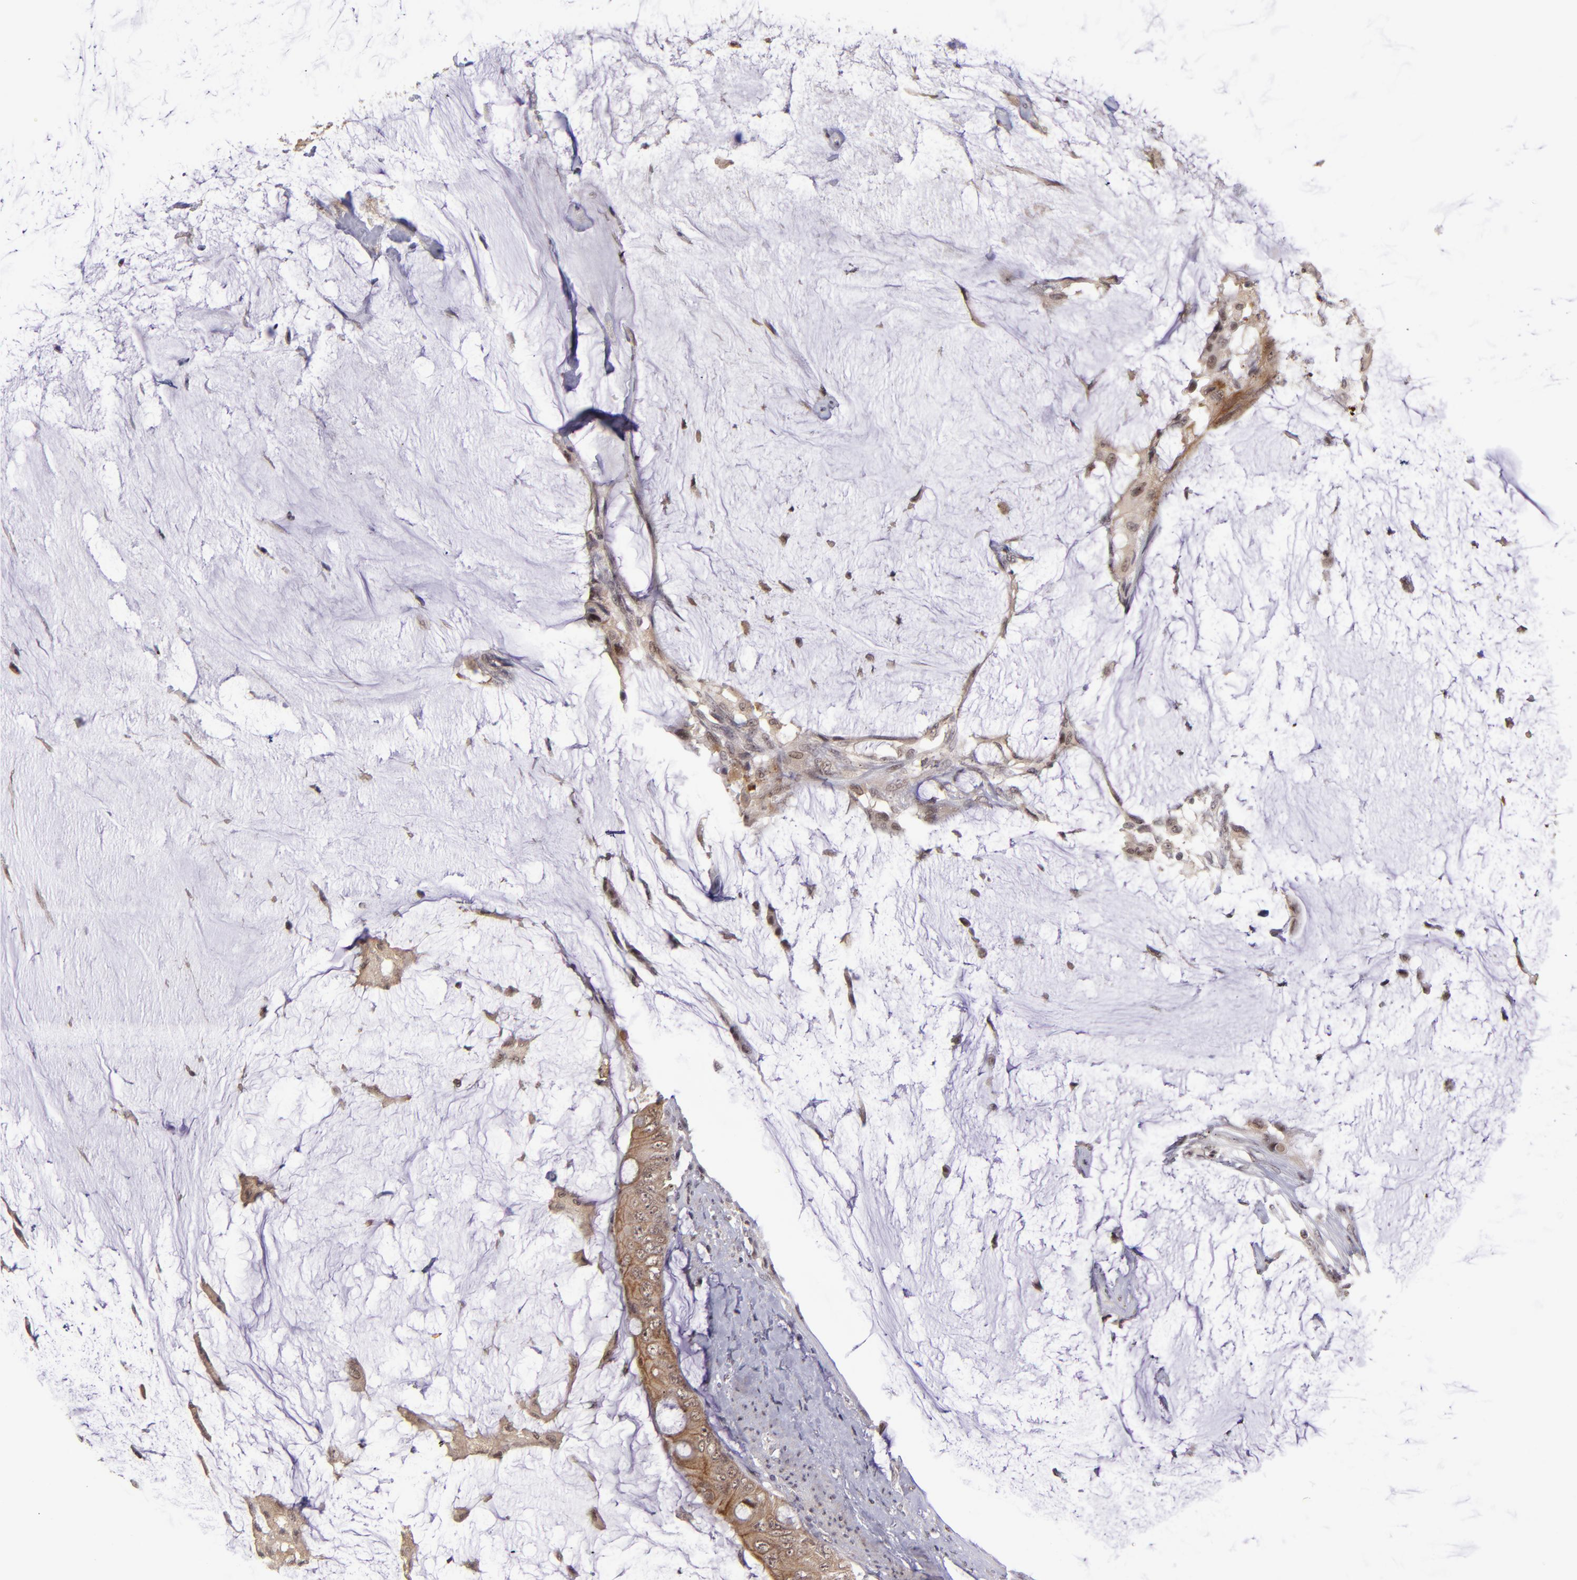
{"staining": {"intensity": "weak", "quantity": ">75%", "location": "cytoplasmic/membranous"}, "tissue": "colorectal cancer", "cell_type": "Tumor cells", "image_type": "cancer", "snomed": [{"axis": "morphology", "description": "Normal tissue, NOS"}, {"axis": "morphology", "description": "Adenocarcinoma, NOS"}, {"axis": "topography", "description": "Rectum"}, {"axis": "topography", "description": "Peripheral nerve tissue"}], "caption": "The micrograph shows immunohistochemical staining of colorectal cancer. There is weak cytoplasmic/membranous staining is present in about >75% of tumor cells. (Brightfield microscopy of DAB IHC at high magnification).", "gene": "PCNX4", "patient": {"sex": "female", "age": 77}}